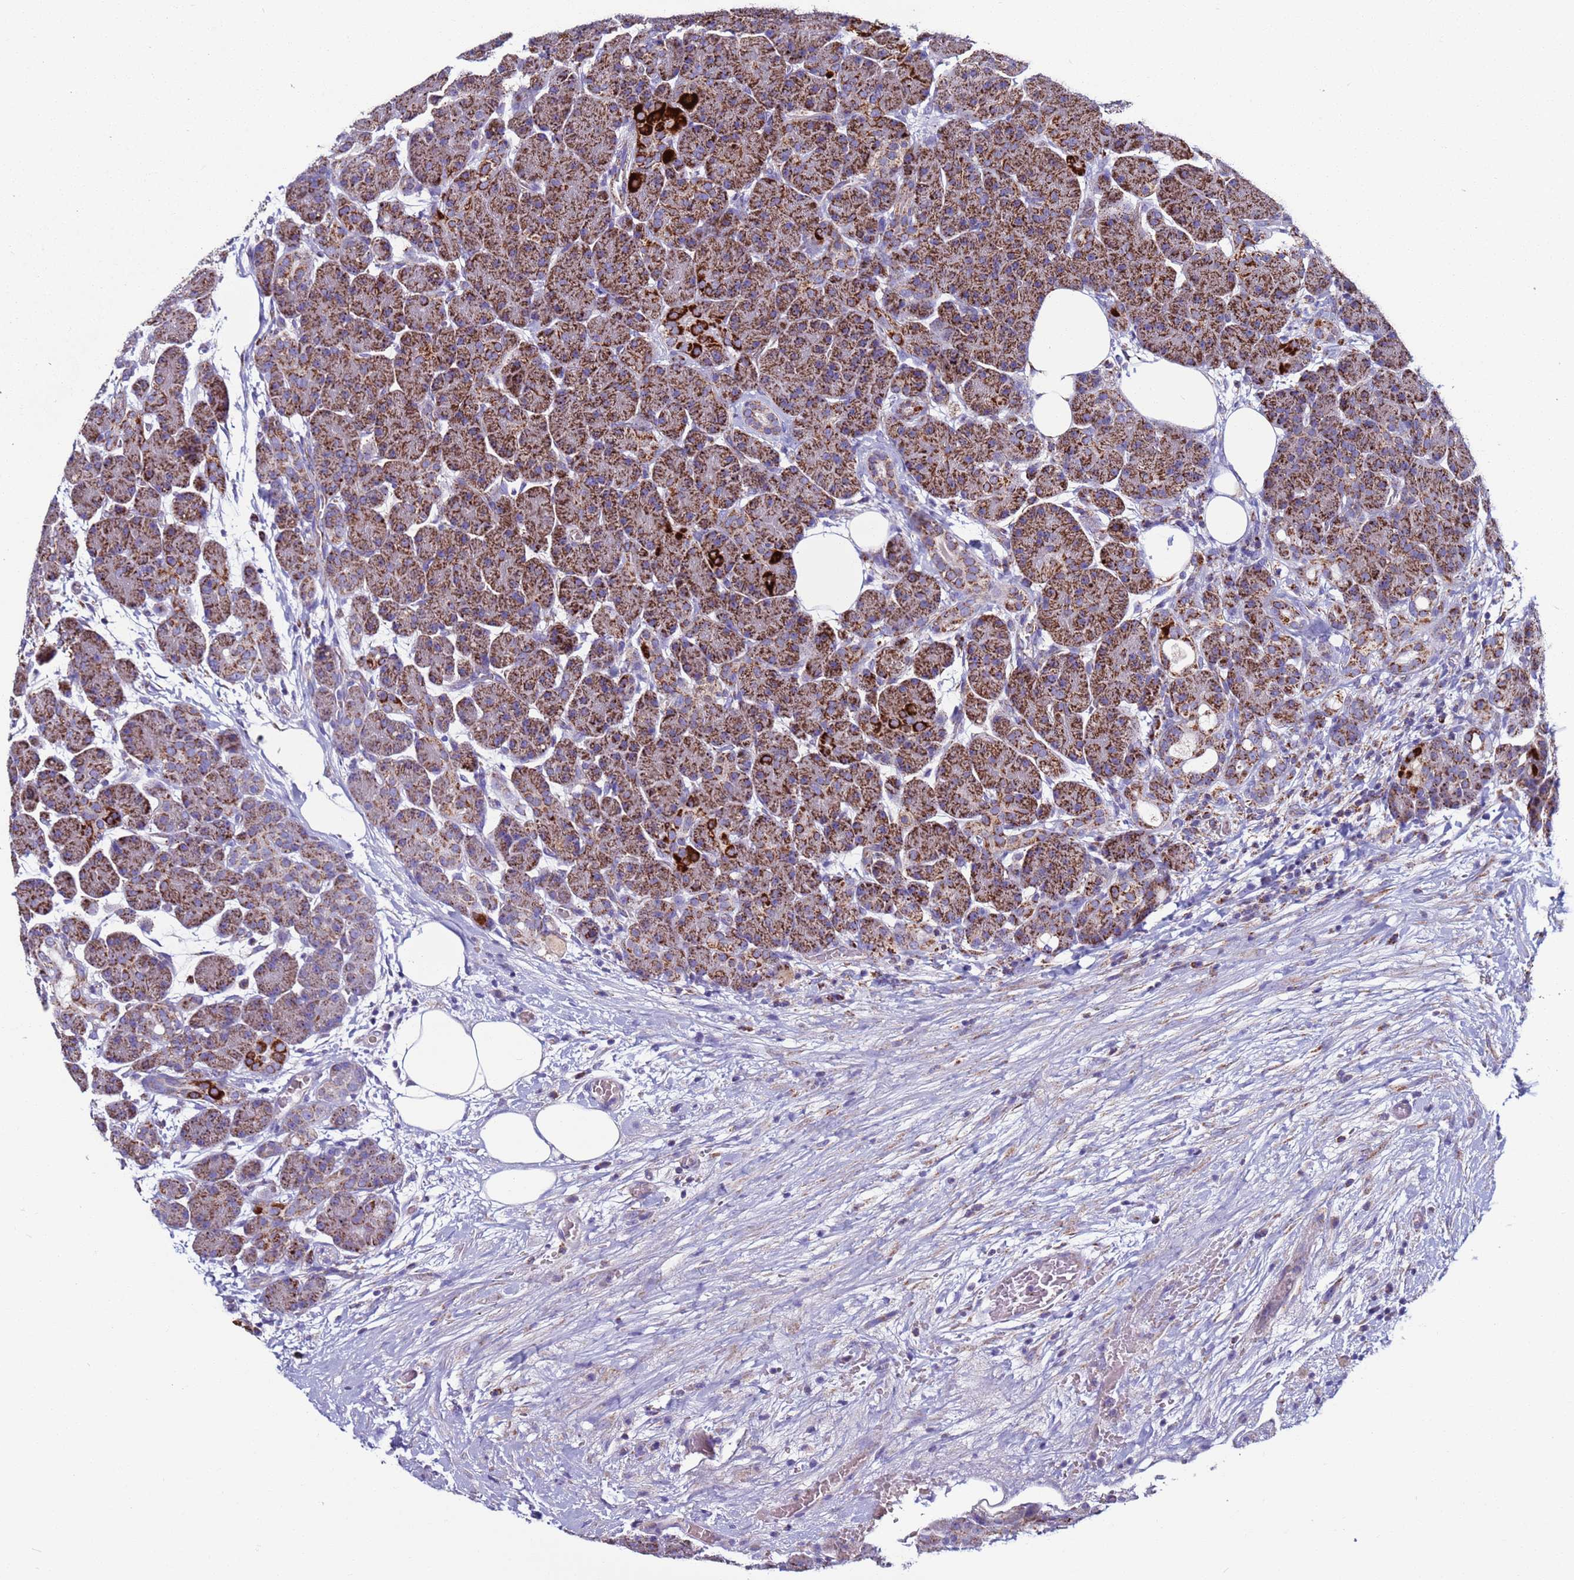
{"staining": {"intensity": "strong", "quantity": ">75%", "location": "cytoplasmic/membranous"}, "tissue": "pancreas", "cell_type": "Exocrine glandular cells", "image_type": "normal", "snomed": [{"axis": "morphology", "description": "Normal tissue, NOS"}, {"axis": "topography", "description": "Pancreas"}], "caption": "A high amount of strong cytoplasmic/membranous staining is seen in about >75% of exocrine glandular cells in benign pancreas.", "gene": "ZBTB39", "patient": {"sex": "male", "age": 63}}